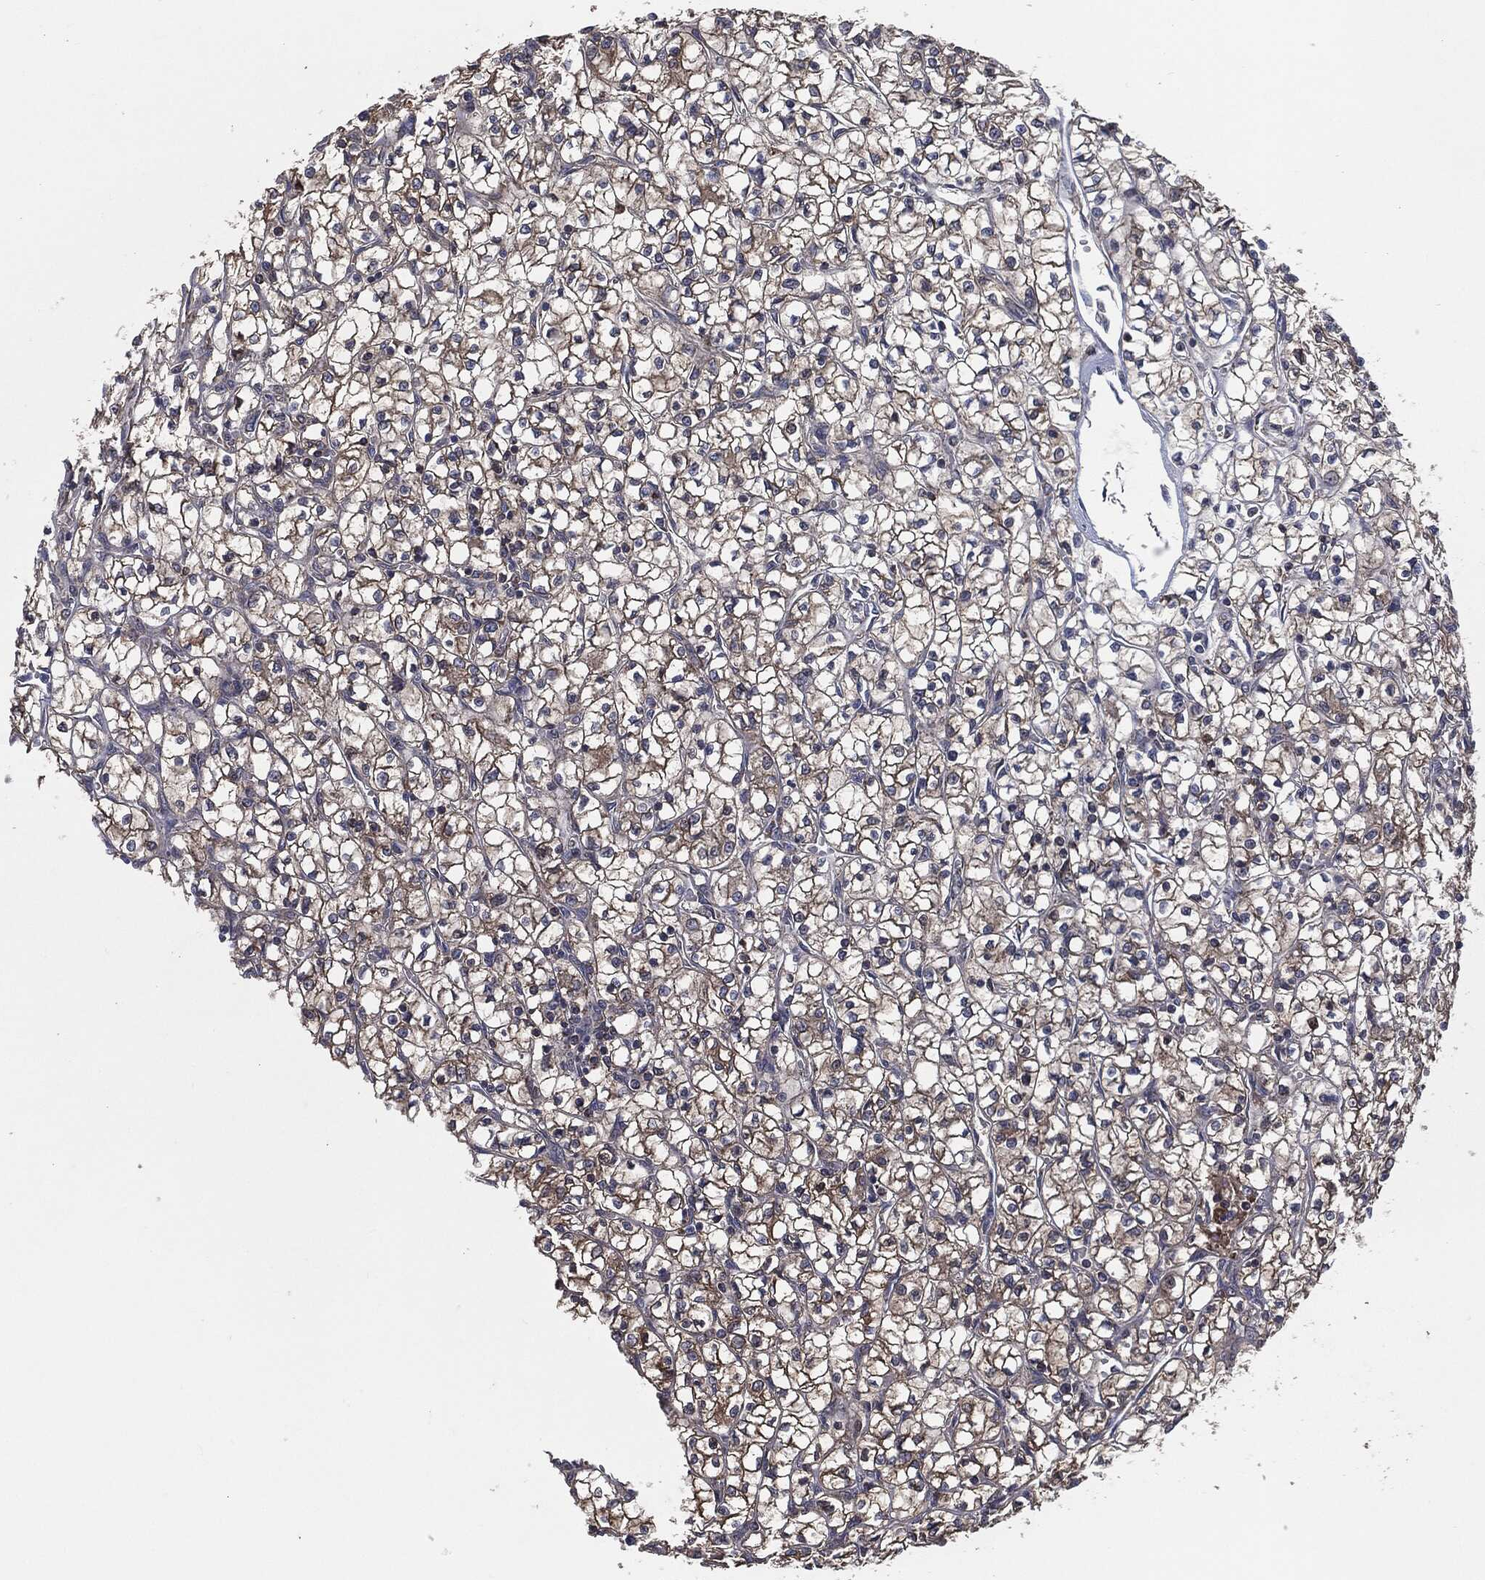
{"staining": {"intensity": "moderate", "quantity": "25%-75%", "location": "cytoplasmic/membranous"}, "tissue": "renal cancer", "cell_type": "Tumor cells", "image_type": "cancer", "snomed": [{"axis": "morphology", "description": "Adenocarcinoma, NOS"}, {"axis": "topography", "description": "Kidney"}], "caption": "Renal adenocarcinoma was stained to show a protein in brown. There is medium levels of moderate cytoplasmic/membranous positivity in about 25%-75% of tumor cells.", "gene": "PRDX4", "patient": {"sex": "female", "age": 64}}